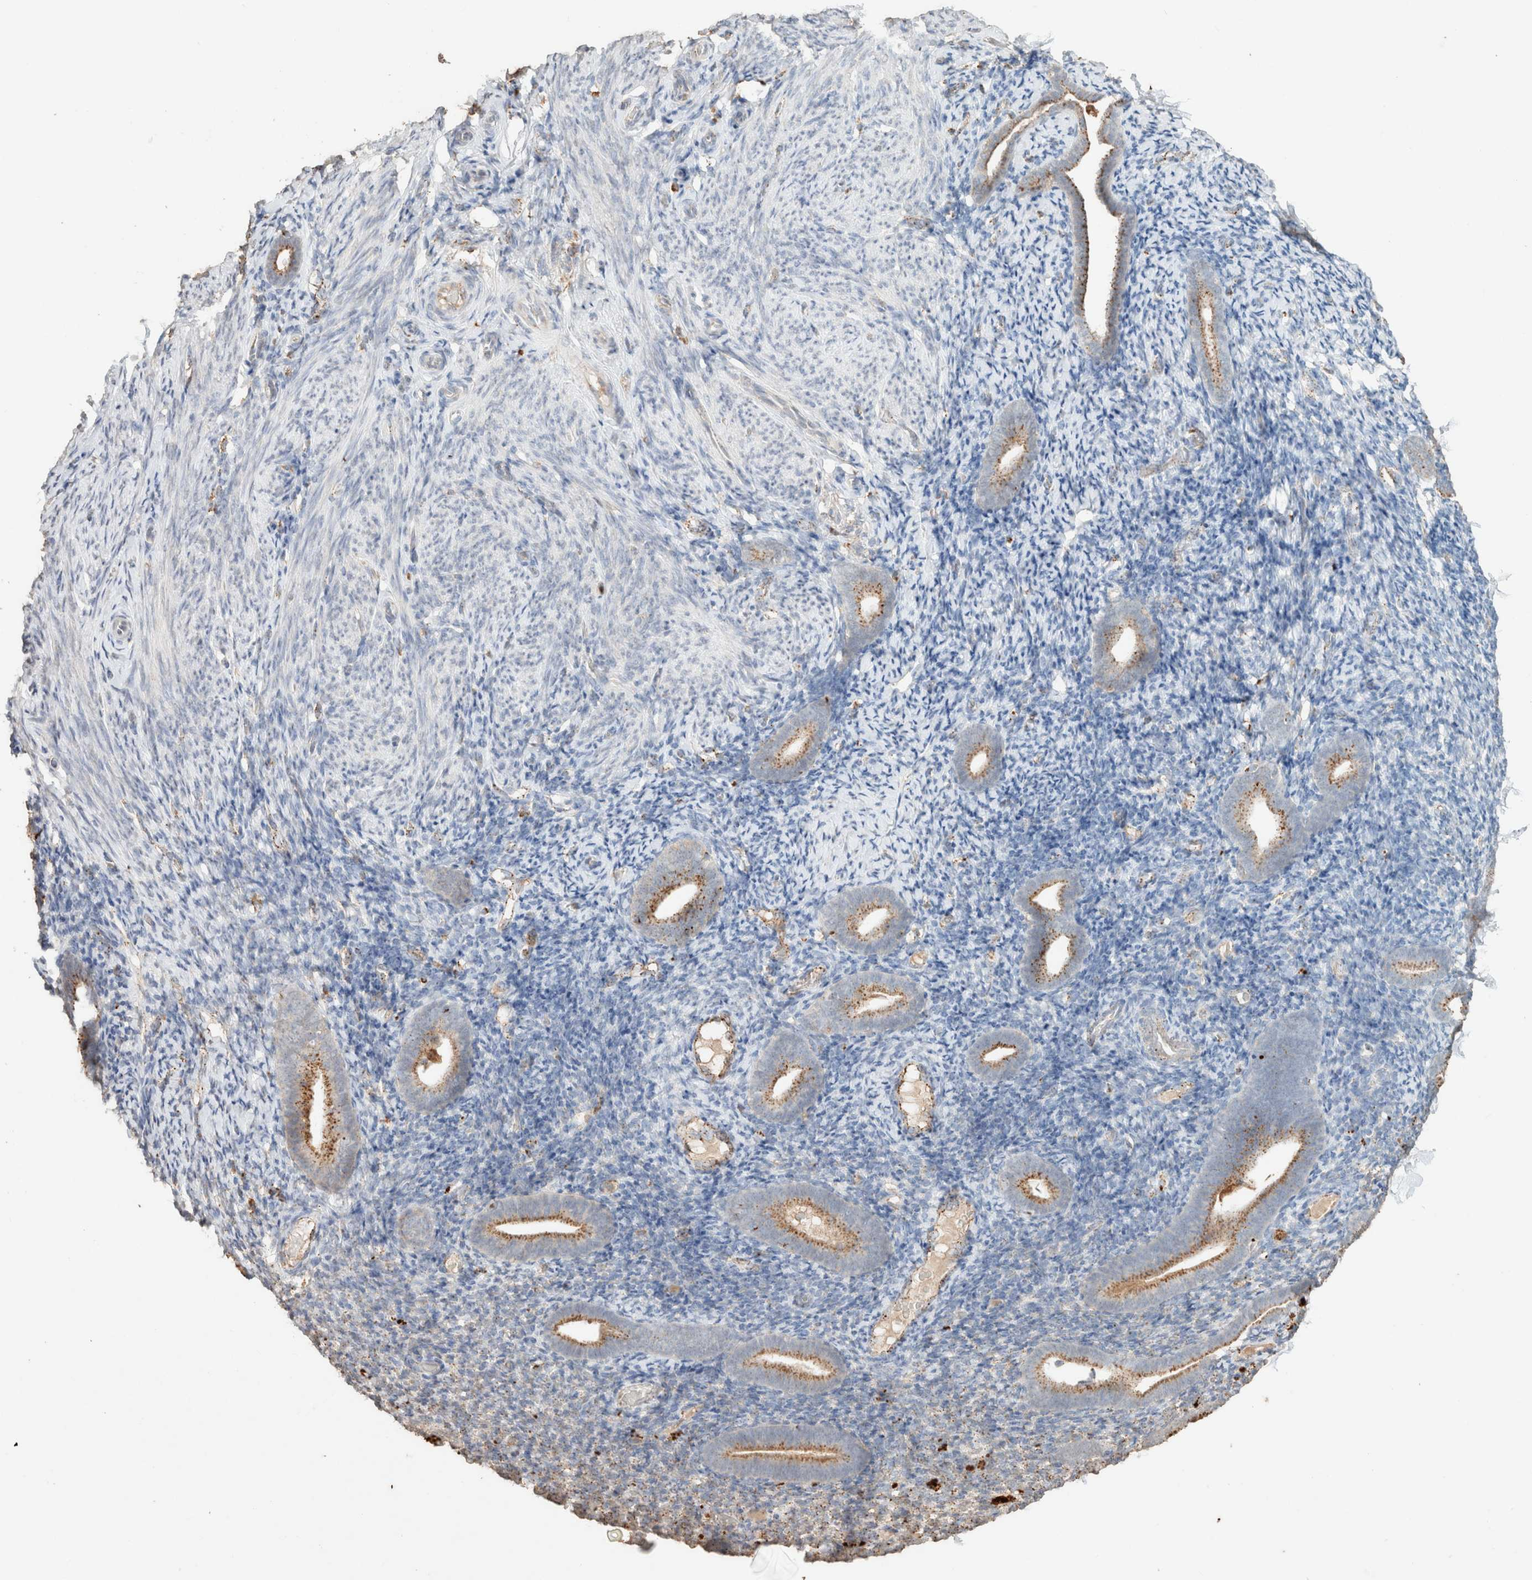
{"staining": {"intensity": "negative", "quantity": "none", "location": "none"}, "tissue": "endometrium", "cell_type": "Cells in endometrial stroma", "image_type": "normal", "snomed": [{"axis": "morphology", "description": "Normal tissue, NOS"}, {"axis": "topography", "description": "Endometrium"}], "caption": "Immunohistochemistry (IHC) photomicrograph of normal endometrium stained for a protein (brown), which displays no positivity in cells in endometrial stroma.", "gene": "CTSC", "patient": {"sex": "female", "age": 51}}